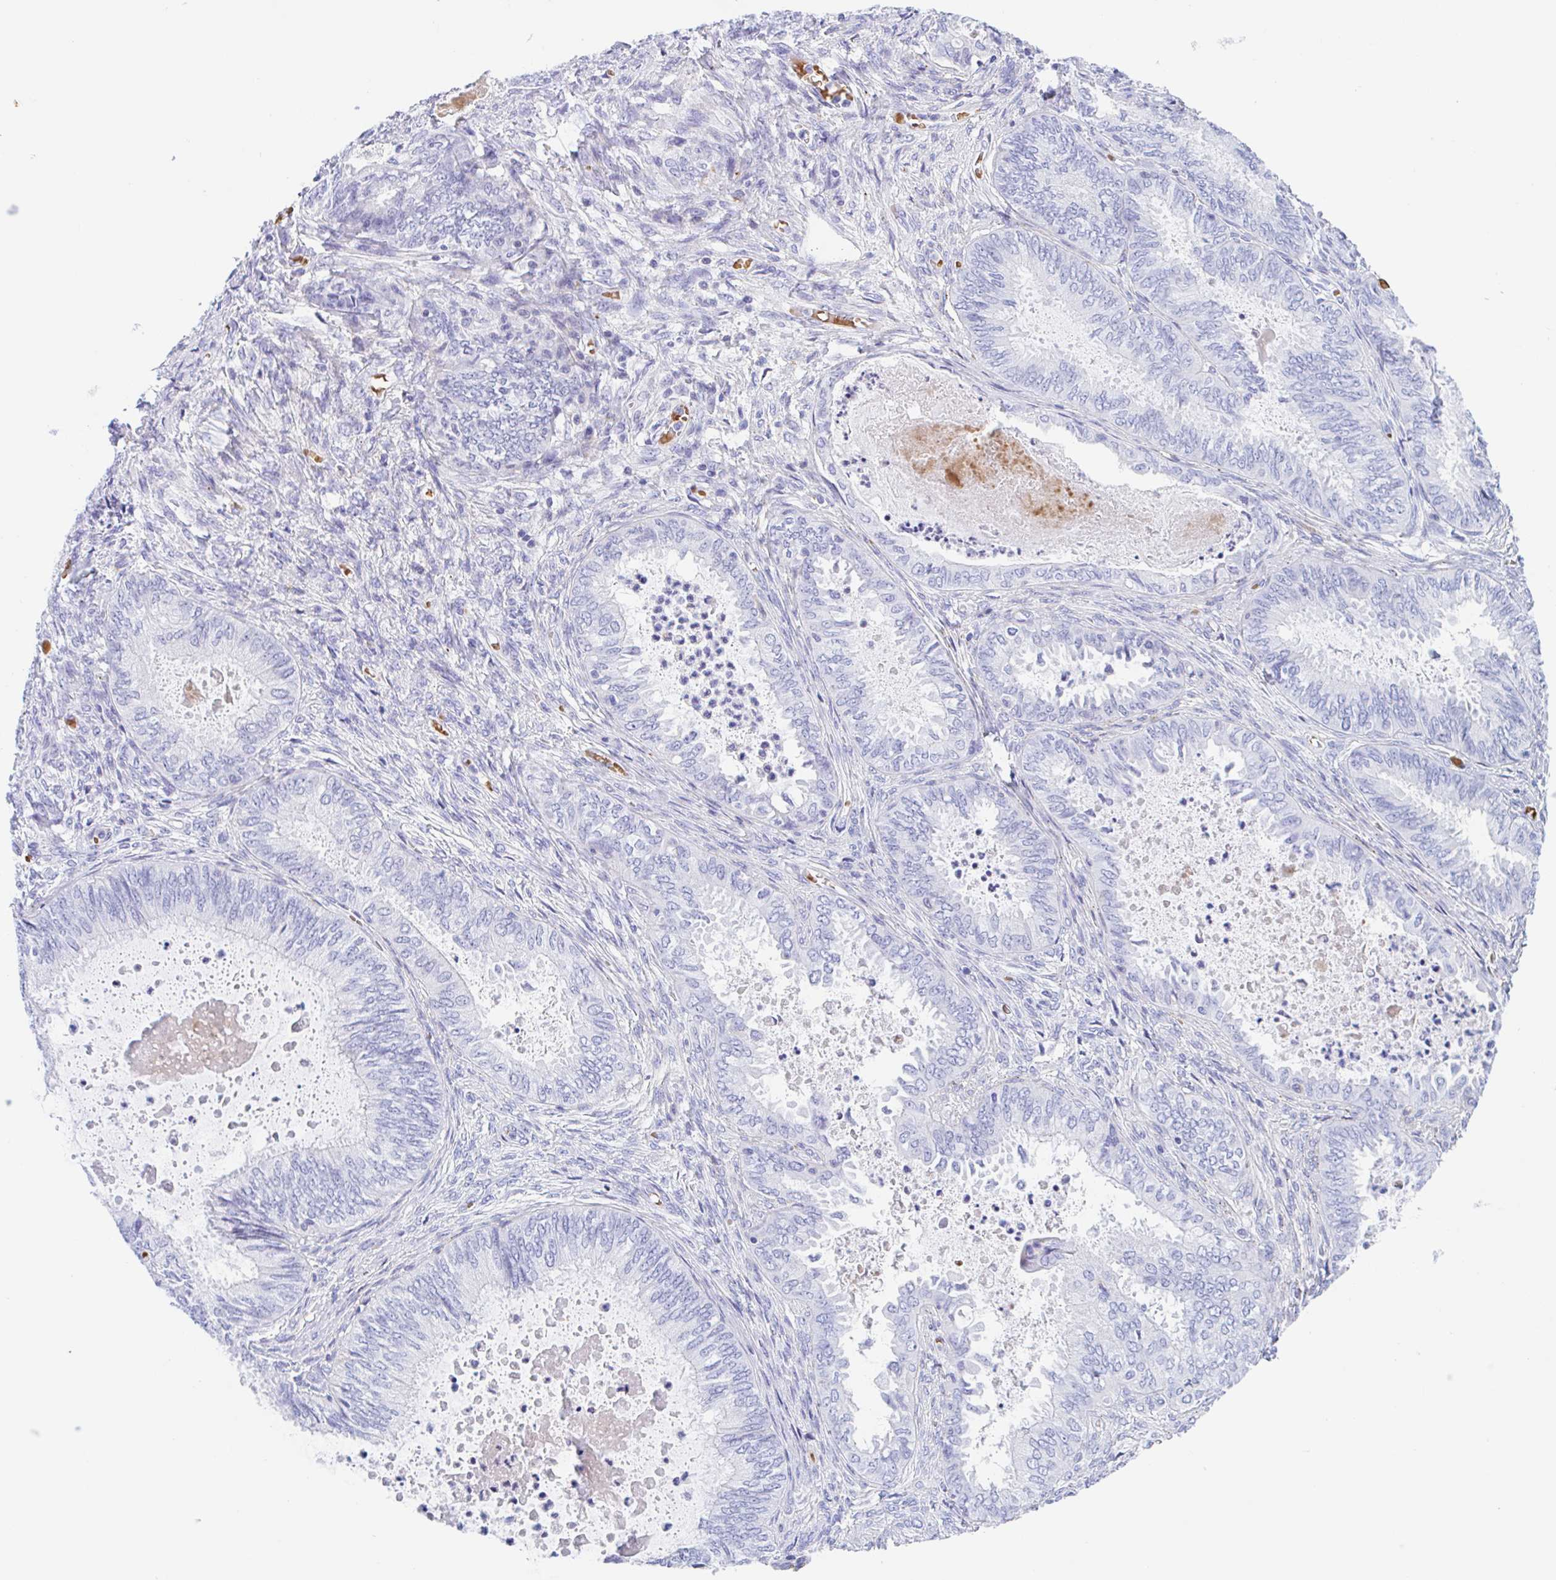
{"staining": {"intensity": "negative", "quantity": "none", "location": "none"}, "tissue": "ovarian cancer", "cell_type": "Tumor cells", "image_type": "cancer", "snomed": [{"axis": "morphology", "description": "Carcinoma, endometroid"}, {"axis": "topography", "description": "Ovary"}], "caption": "This is a photomicrograph of IHC staining of endometroid carcinoma (ovarian), which shows no positivity in tumor cells. (Brightfield microscopy of DAB (3,3'-diaminobenzidine) immunohistochemistry at high magnification).", "gene": "ANKRD9", "patient": {"sex": "female", "age": 70}}